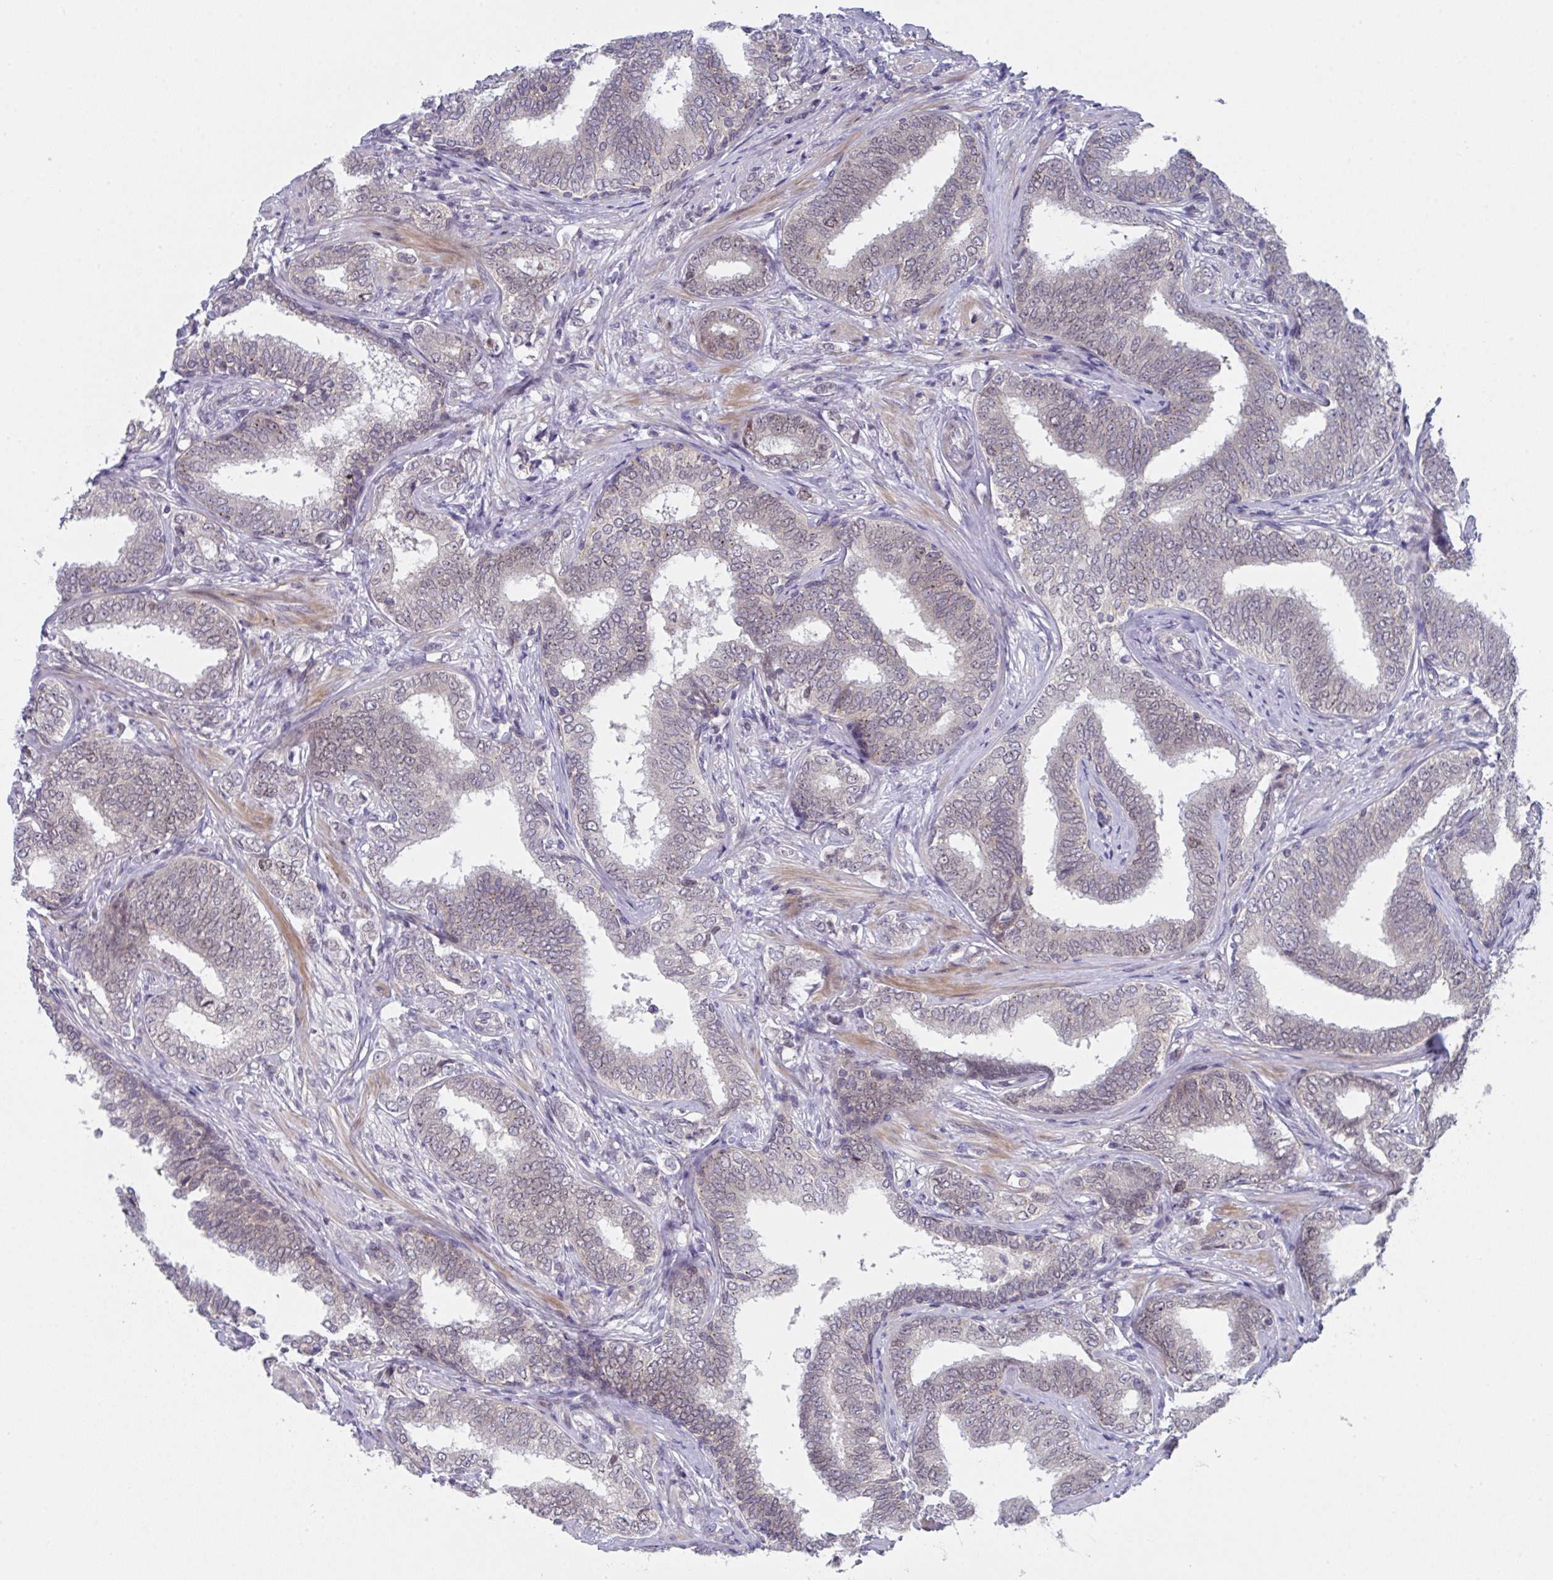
{"staining": {"intensity": "weak", "quantity": "<25%", "location": "nuclear"}, "tissue": "prostate cancer", "cell_type": "Tumor cells", "image_type": "cancer", "snomed": [{"axis": "morphology", "description": "Adenocarcinoma, High grade"}, {"axis": "topography", "description": "Prostate"}], "caption": "Prostate cancer (adenocarcinoma (high-grade)) stained for a protein using immunohistochemistry (IHC) exhibits no staining tumor cells.", "gene": "RBM18", "patient": {"sex": "male", "age": 72}}